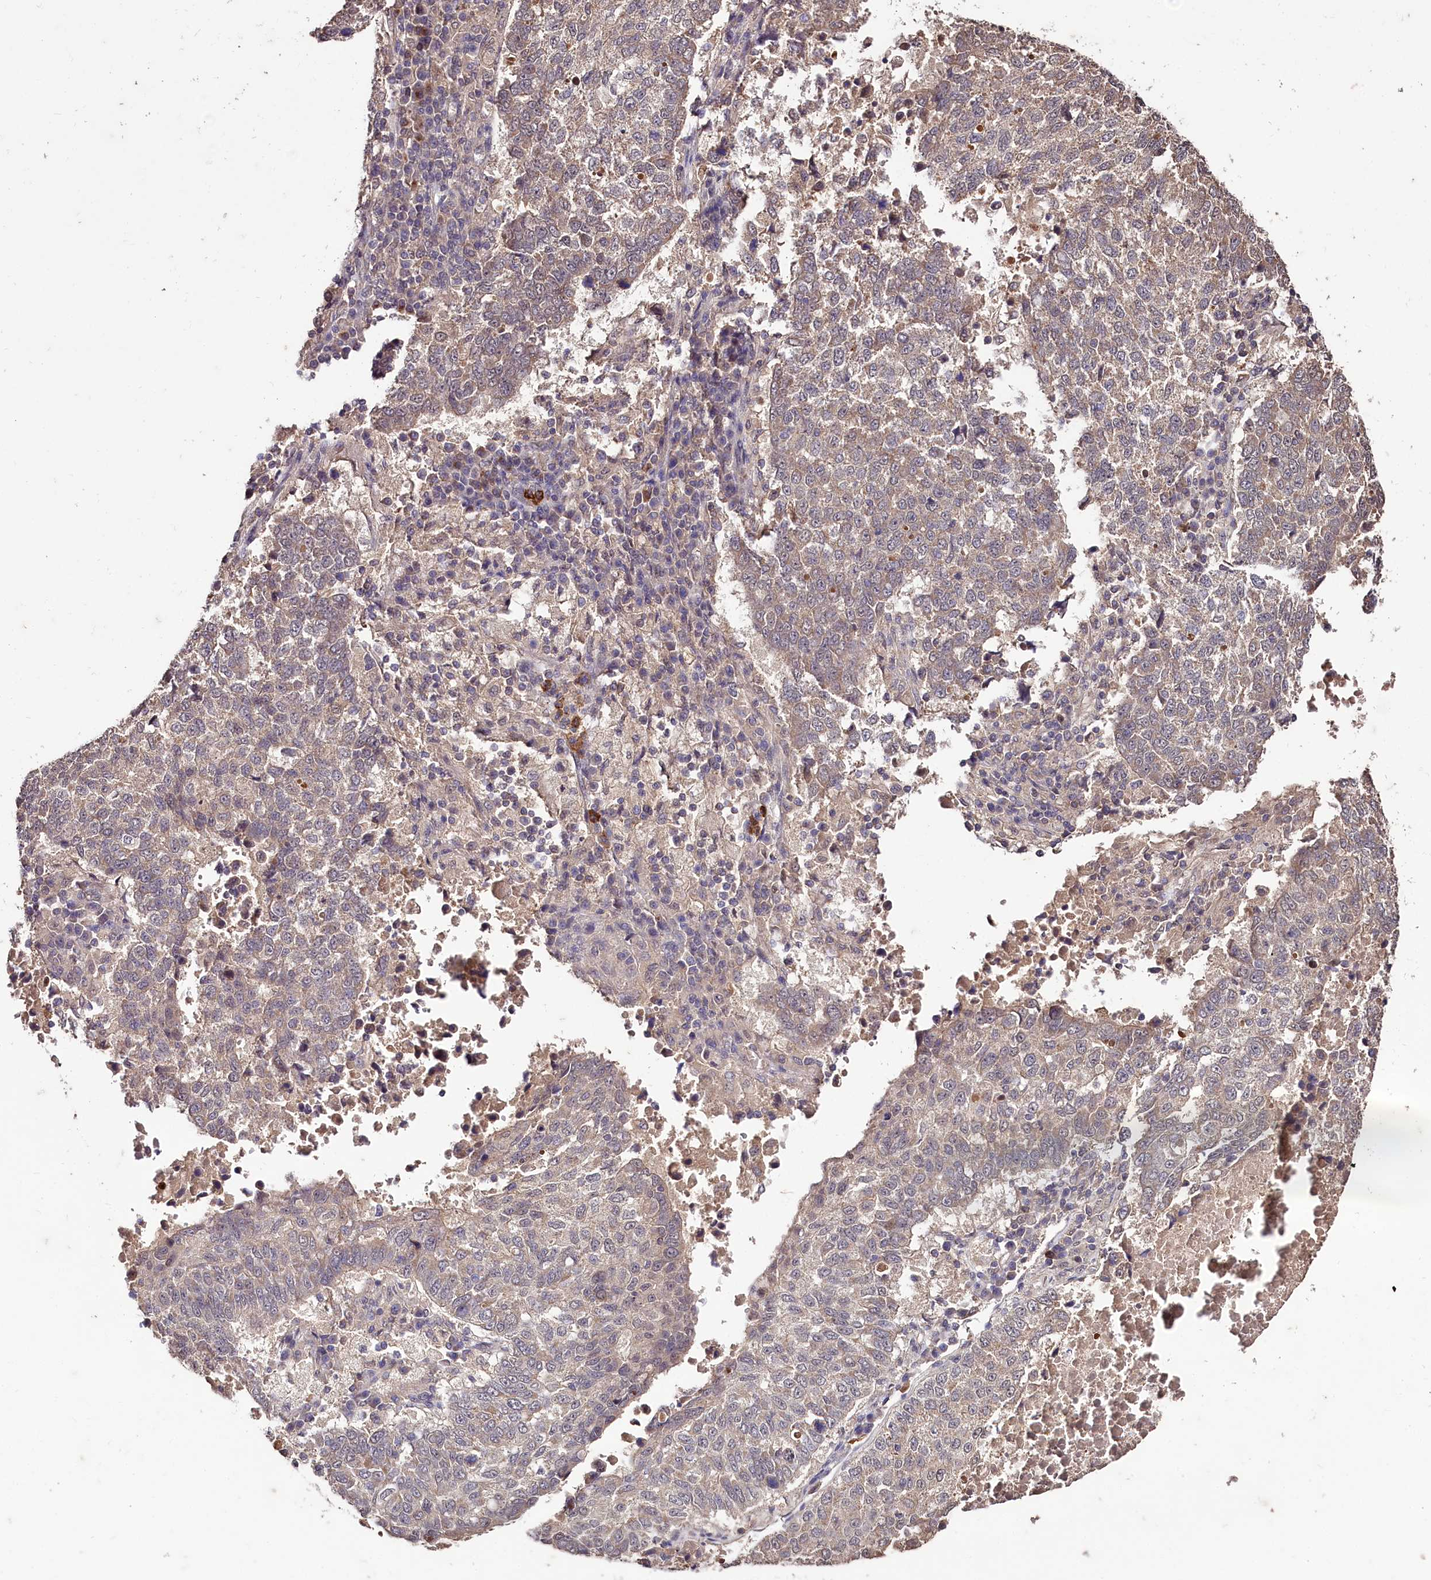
{"staining": {"intensity": "weak", "quantity": "<25%", "location": "cytoplasmic/membranous"}, "tissue": "lung cancer", "cell_type": "Tumor cells", "image_type": "cancer", "snomed": [{"axis": "morphology", "description": "Squamous cell carcinoma, NOS"}, {"axis": "topography", "description": "Lung"}], "caption": "Squamous cell carcinoma (lung) stained for a protein using immunohistochemistry (IHC) displays no expression tumor cells.", "gene": "KLRB1", "patient": {"sex": "male", "age": 73}}